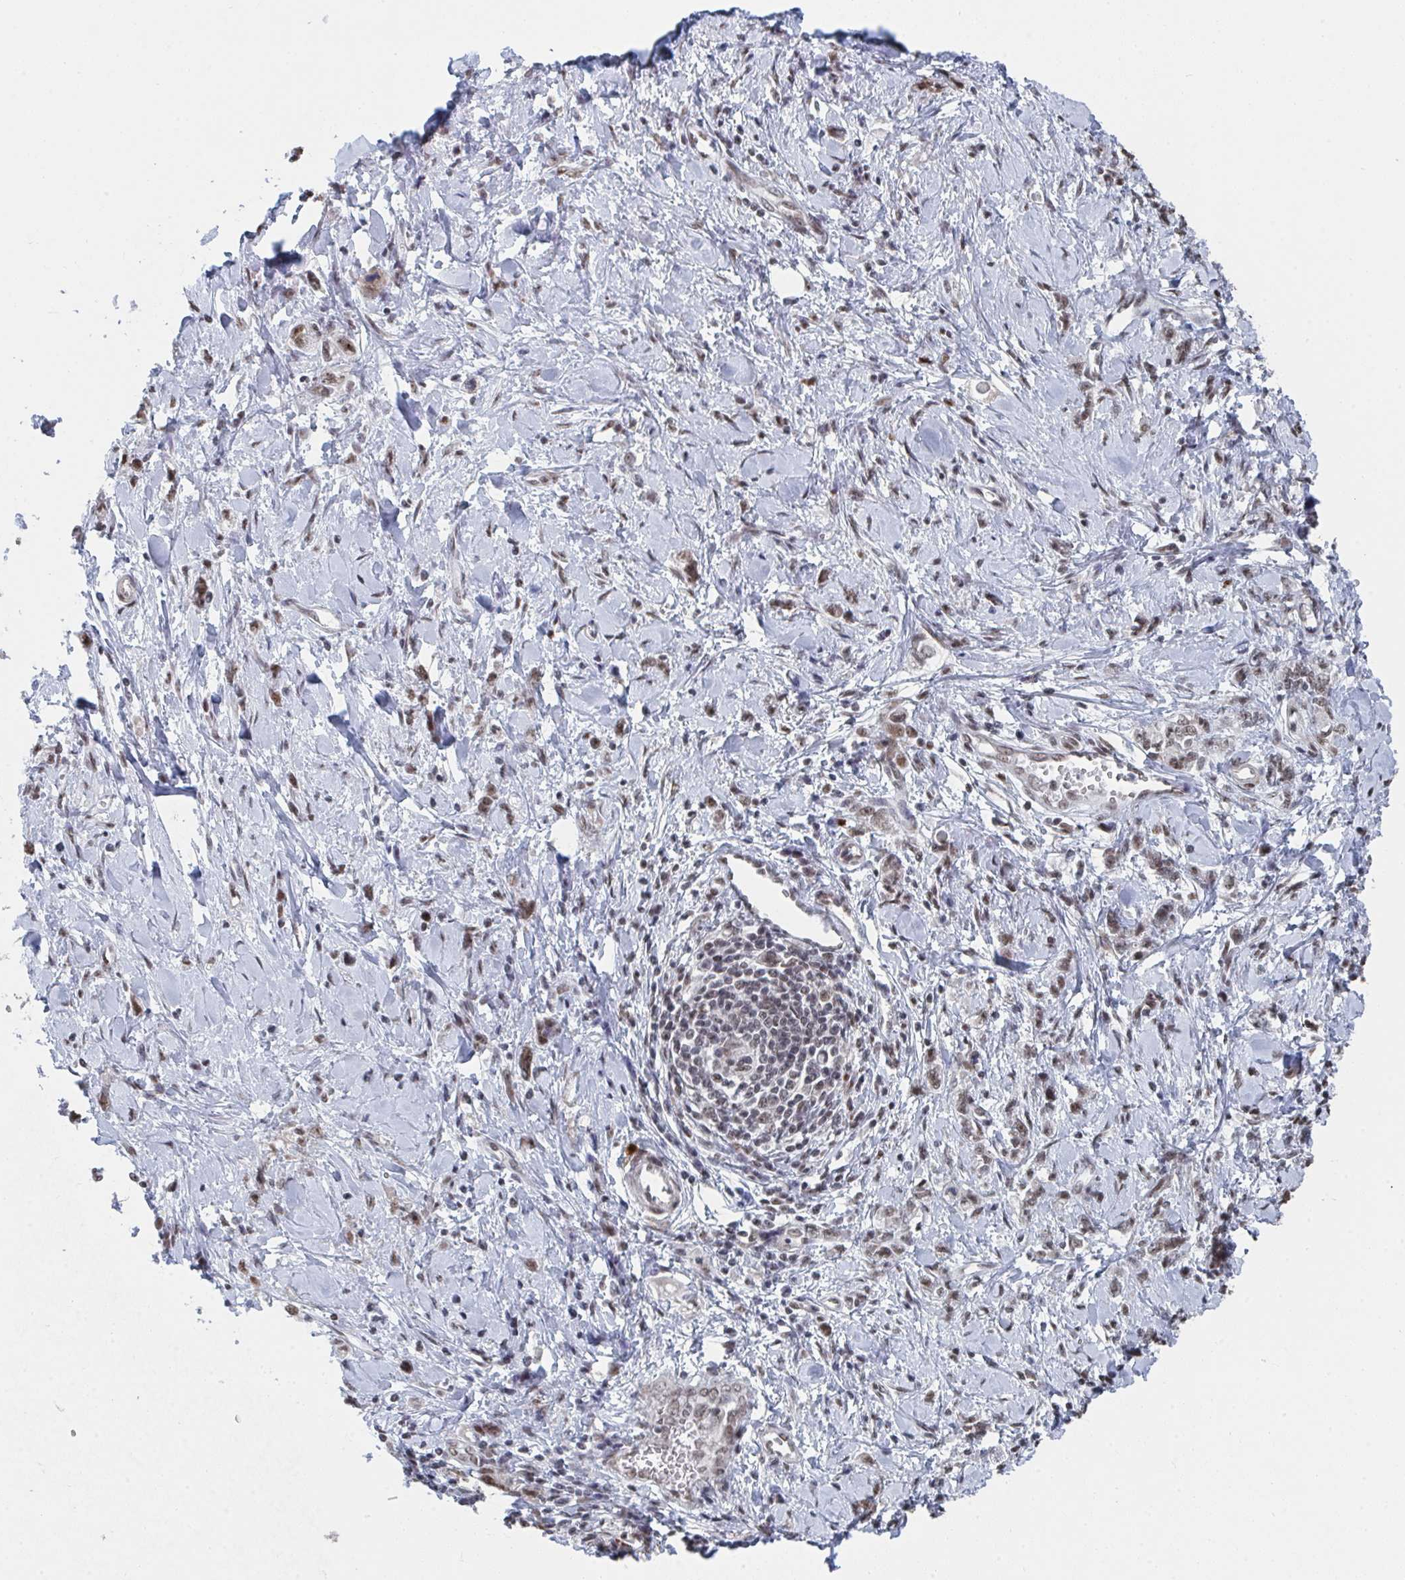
{"staining": {"intensity": "weak", "quantity": ">75%", "location": "nuclear"}, "tissue": "stomach cancer", "cell_type": "Tumor cells", "image_type": "cancer", "snomed": [{"axis": "morphology", "description": "Adenocarcinoma, NOS"}, {"axis": "topography", "description": "Stomach"}], "caption": "DAB (3,3'-diaminobenzidine) immunohistochemical staining of human adenocarcinoma (stomach) shows weak nuclear protein expression in about >75% of tumor cells.", "gene": "MBNL1", "patient": {"sex": "female", "age": 76}}